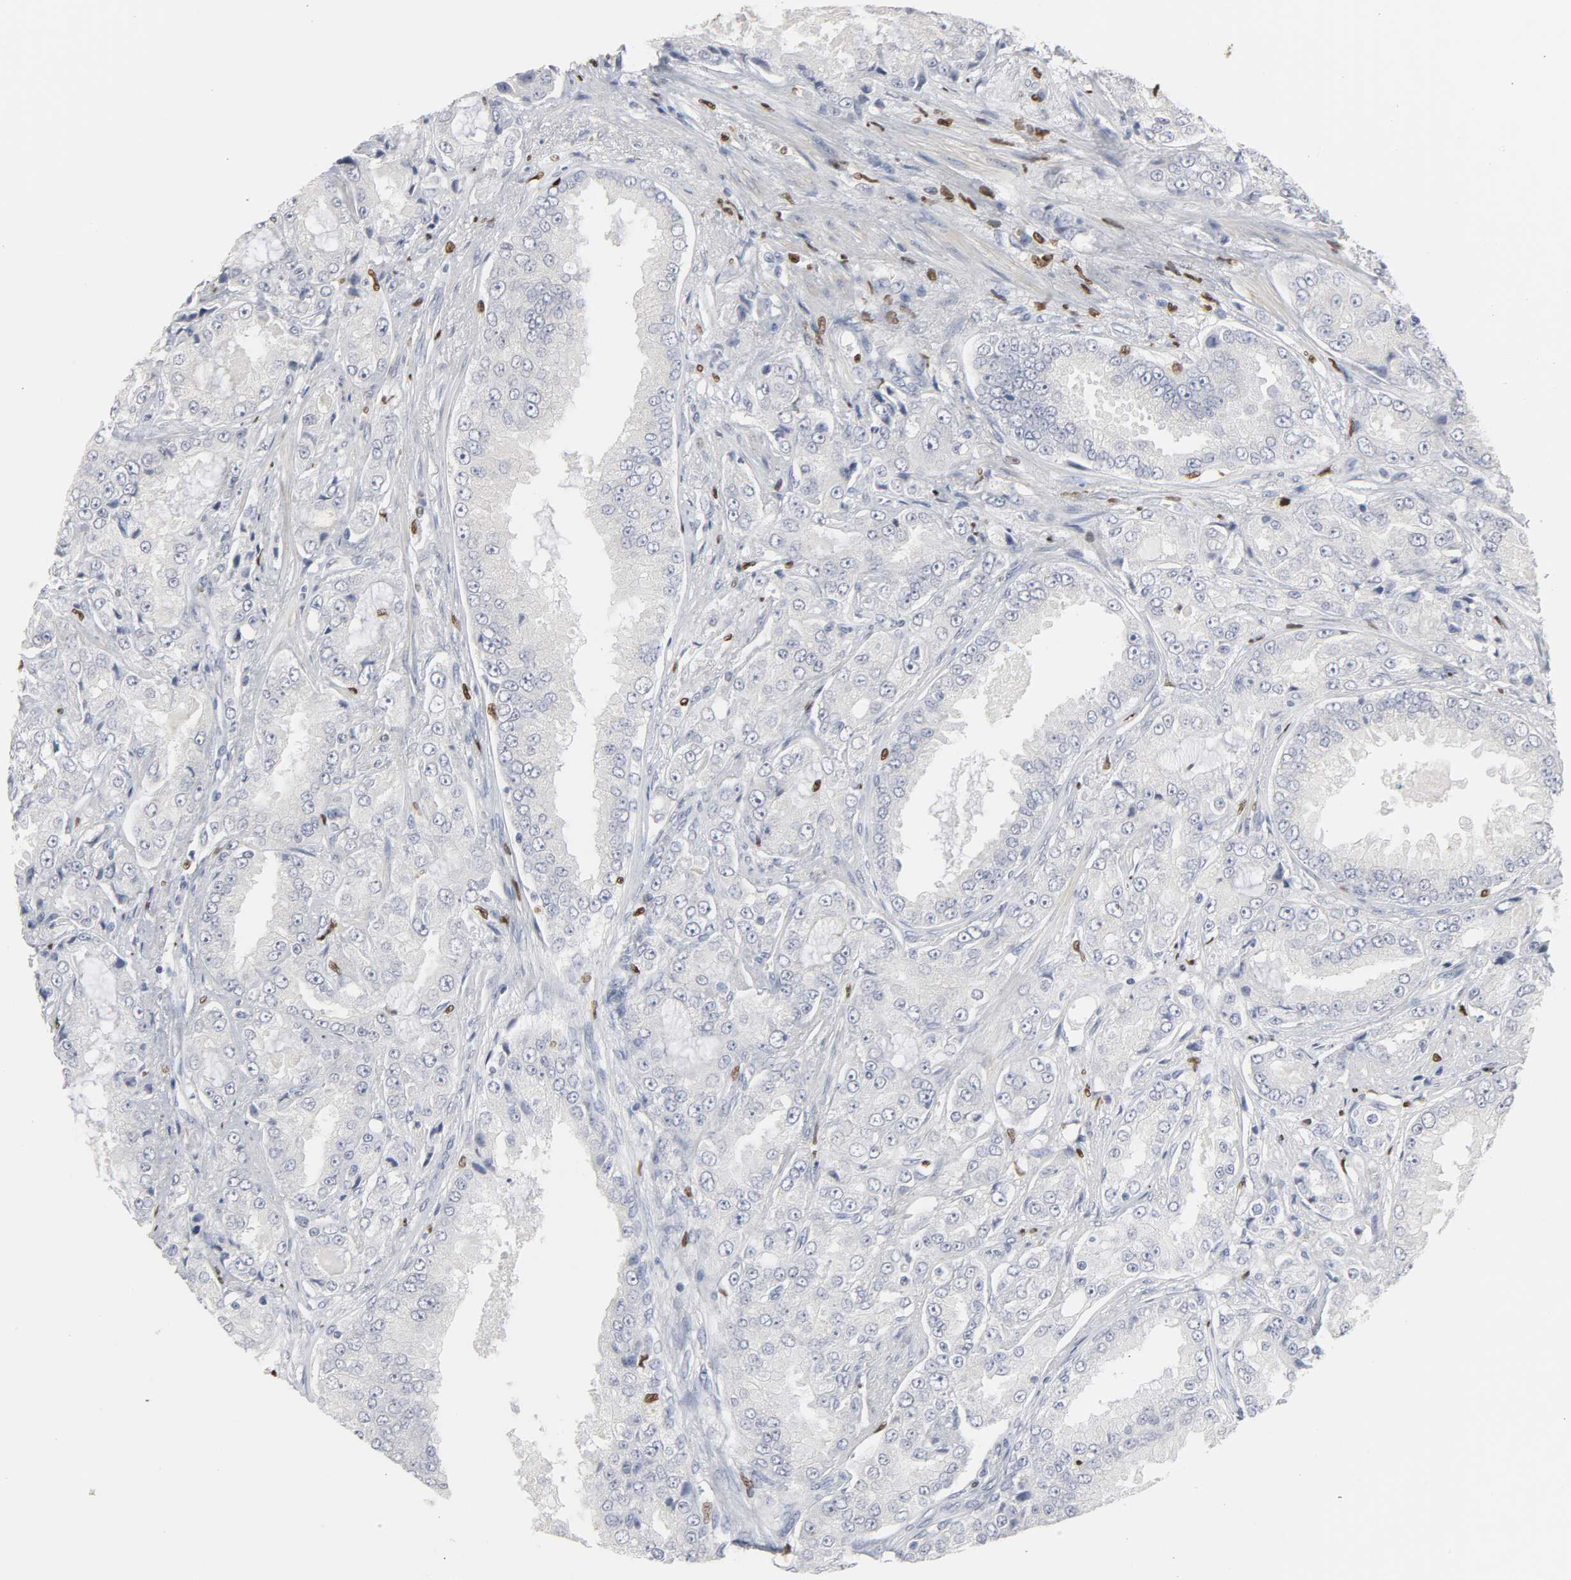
{"staining": {"intensity": "negative", "quantity": "none", "location": "none"}, "tissue": "prostate cancer", "cell_type": "Tumor cells", "image_type": "cancer", "snomed": [{"axis": "morphology", "description": "Adenocarcinoma, High grade"}, {"axis": "topography", "description": "Prostate"}], "caption": "IHC of prostate cancer (adenocarcinoma (high-grade)) exhibits no staining in tumor cells. (DAB (3,3'-diaminobenzidine) immunohistochemistry (IHC), high magnification).", "gene": "SPI1", "patient": {"sex": "male", "age": 73}}